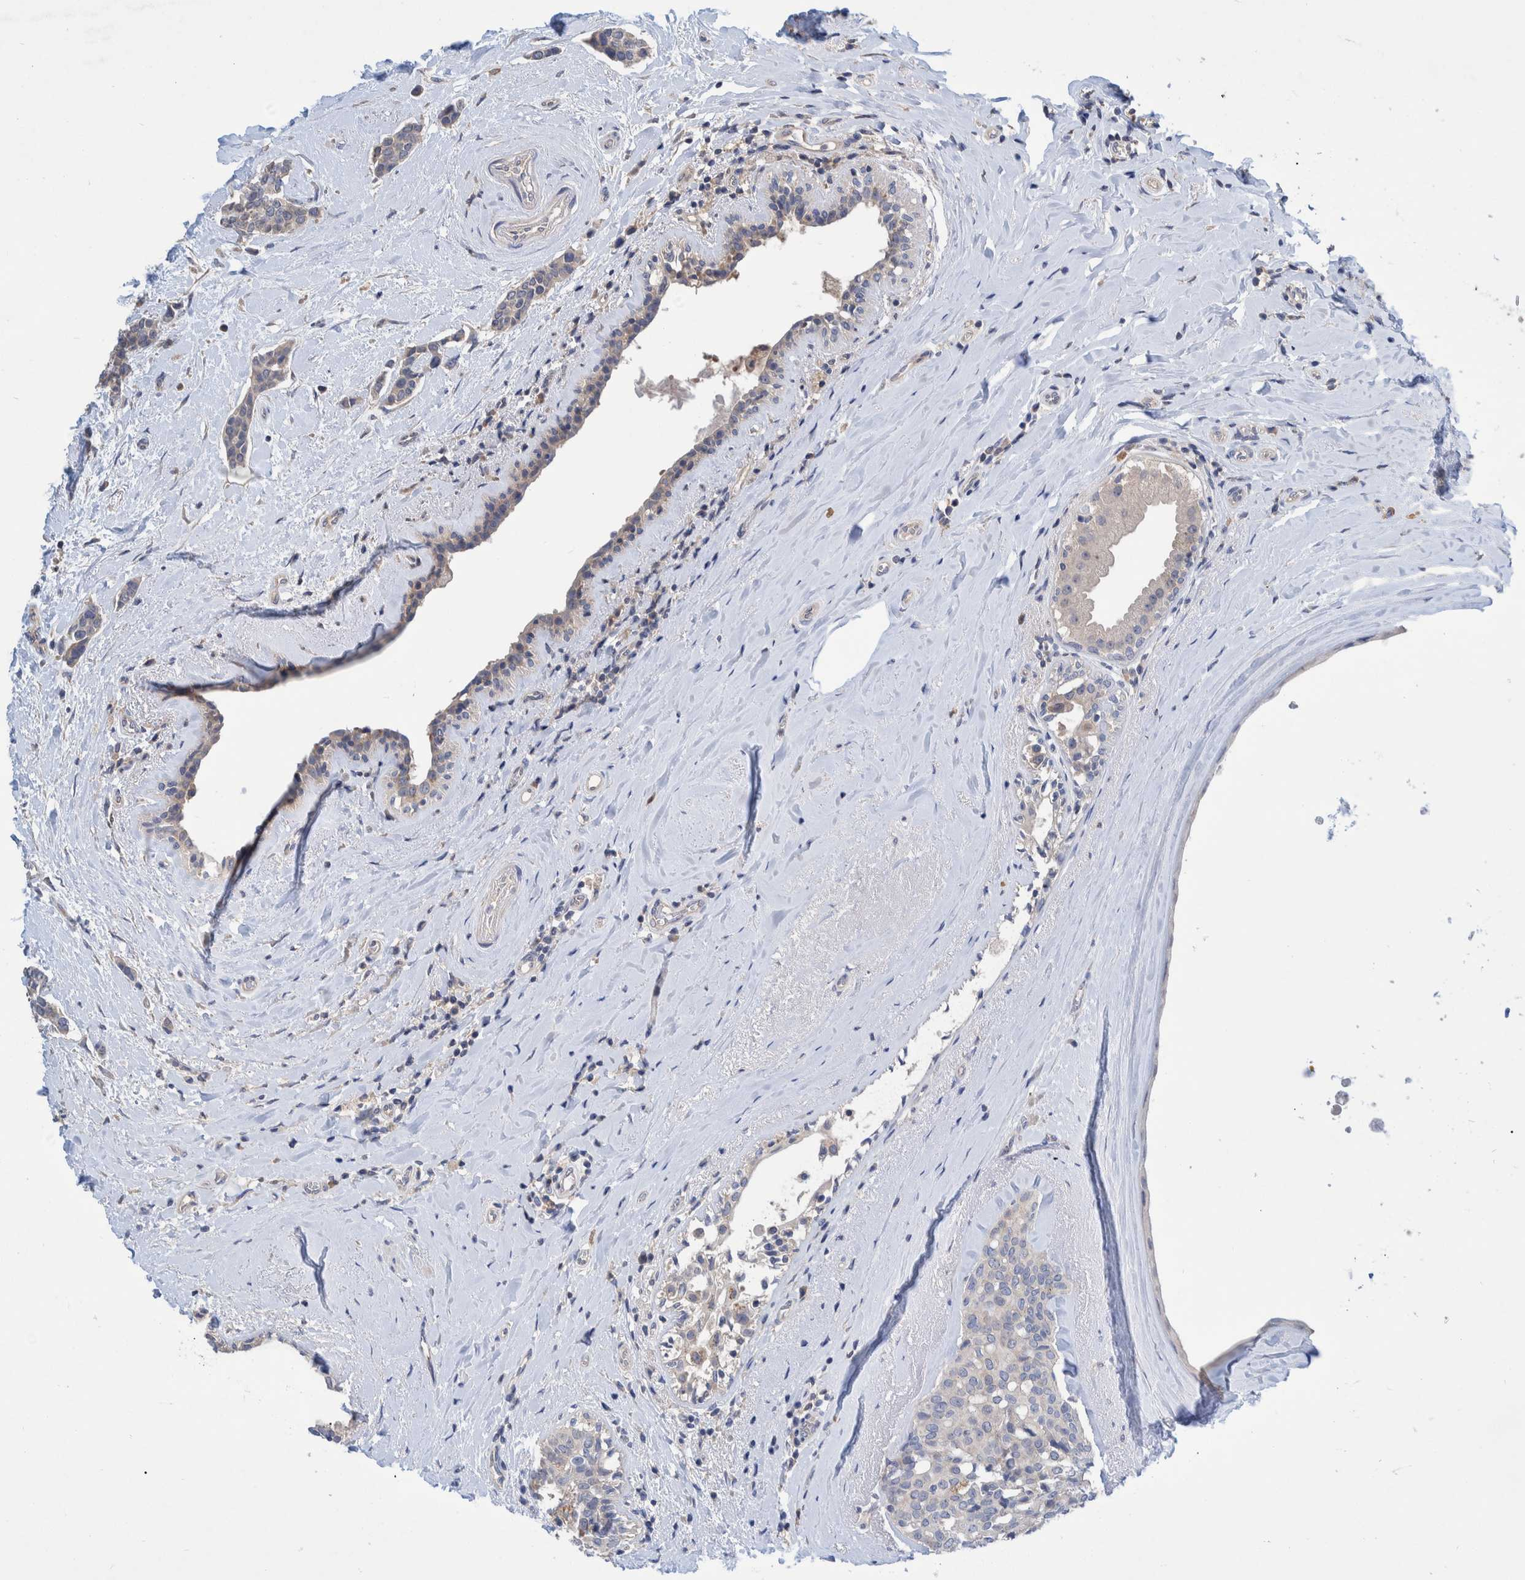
{"staining": {"intensity": "weak", "quantity": "<25%", "location": "cytoplasmic/membranous"}, "tissue": "breast cancer", "cell_type": "Tumor cells", "image_type": "cancer", "snomed": [{"axis": "morphology", "description": "Duct carcinoma"}, {"axis": "topography", "description": "Breast"}], "caption": "This is a histopathology image of immunohistochemistry (IHC) staining of breast invasive ductal carcinoma, which shows no staining in tumor cells.", "gene": "PLPBP", "patient": {"sex": "female", "age": 55}}